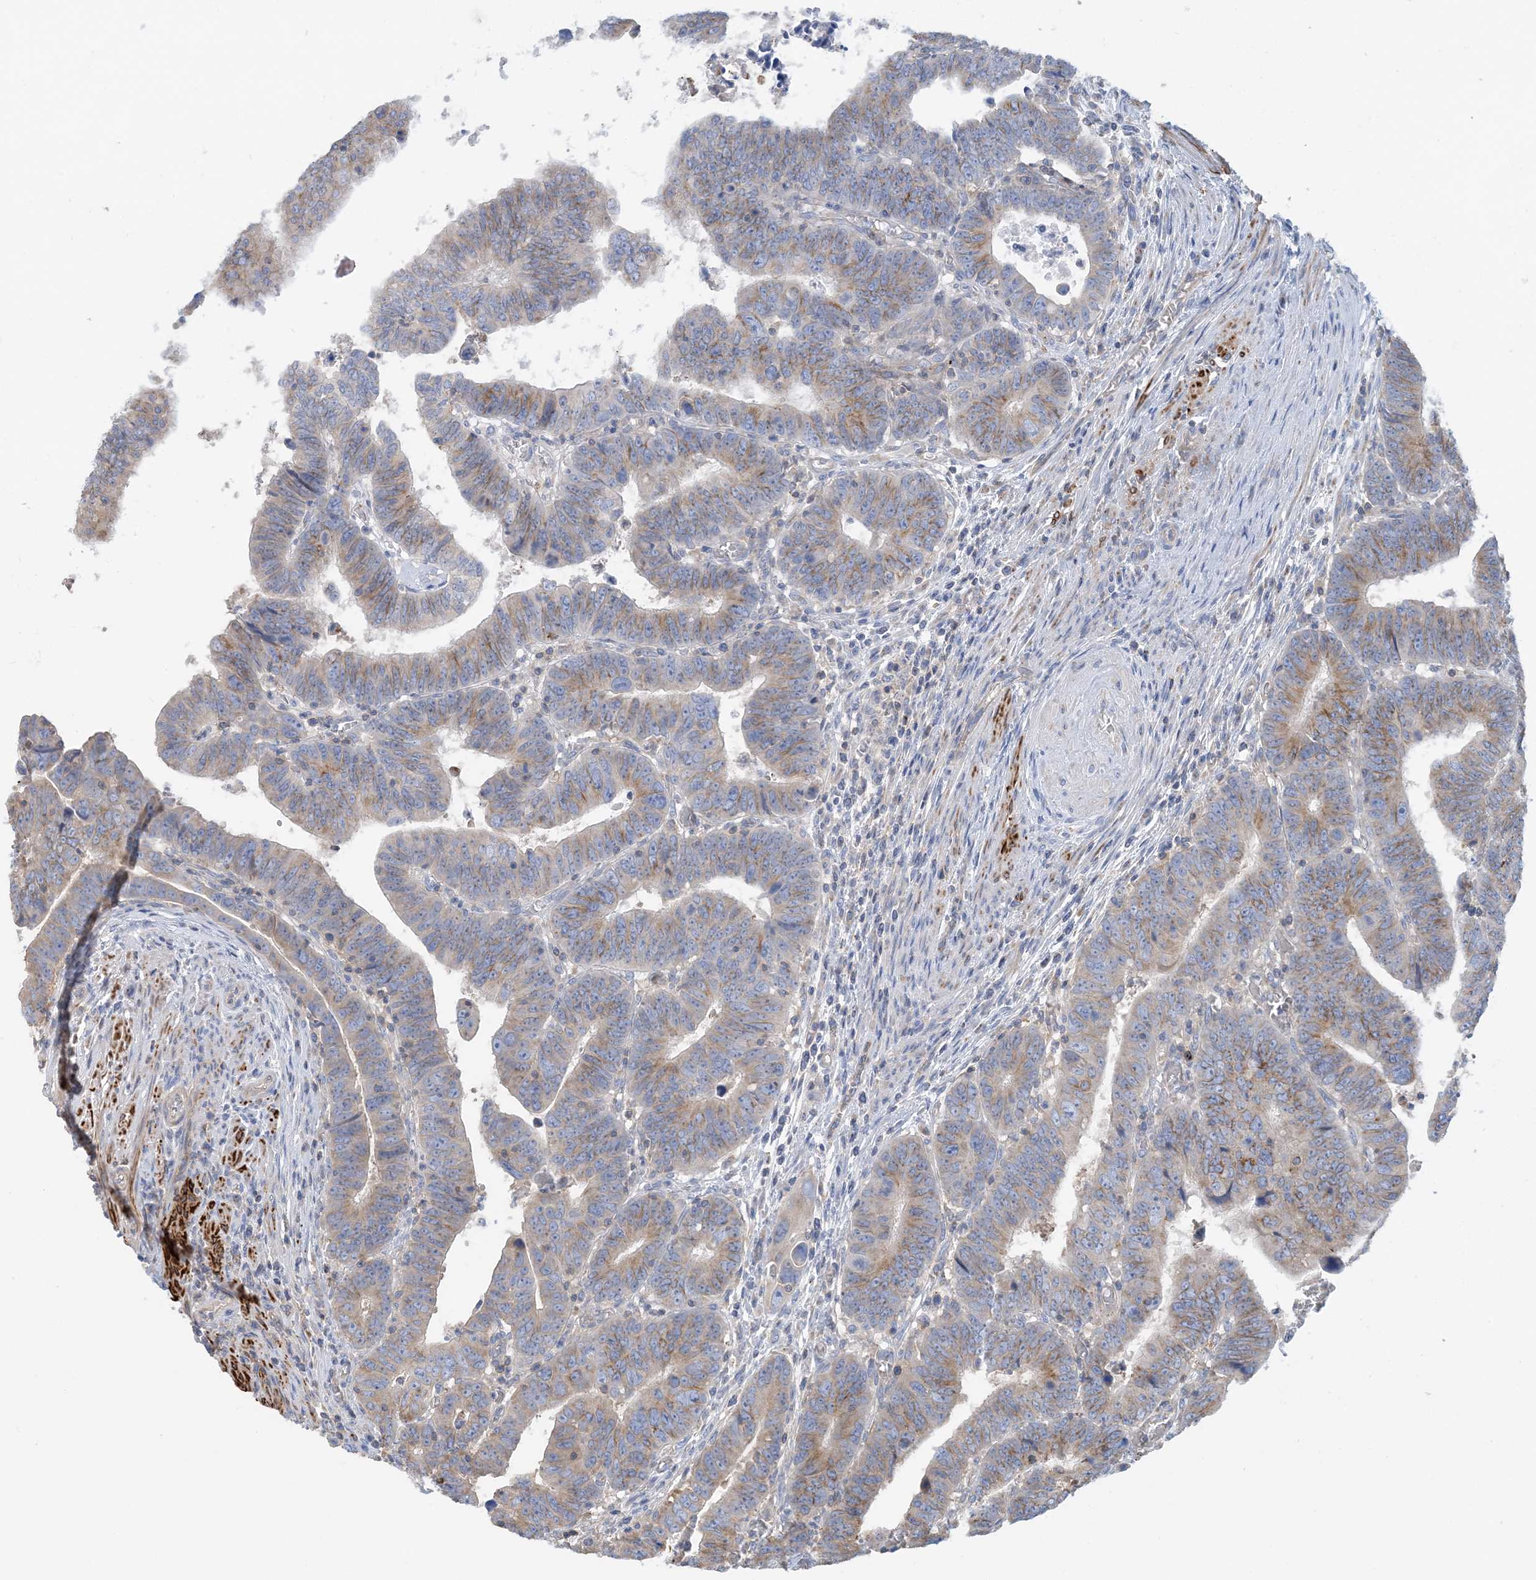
{"staining": {"intensity": "moderate", "quantity": "25%-75%", "location": "cytoplasmic/membranous"}, "tissue": "colorectal cancer", "cell_type": "Tumor cells", "image_type": "cancer", "snomed": [{"axis": "morphology", "description": "Normal tissue, NOS"}, {"axis": "morphology", "description": "Adenocarcinoma, NOS"}, {"axis": "topography", "description": "Rectum"}], "caption": "Brown immunohistochemical staining in colorectal cancer (adenocarcinoma) shows moderate cytoplasmic/membranous expression in about 25%-75% of tumor cells.", "gene": "CALHM5", "patient": {"sex": "female", "age": 65}}